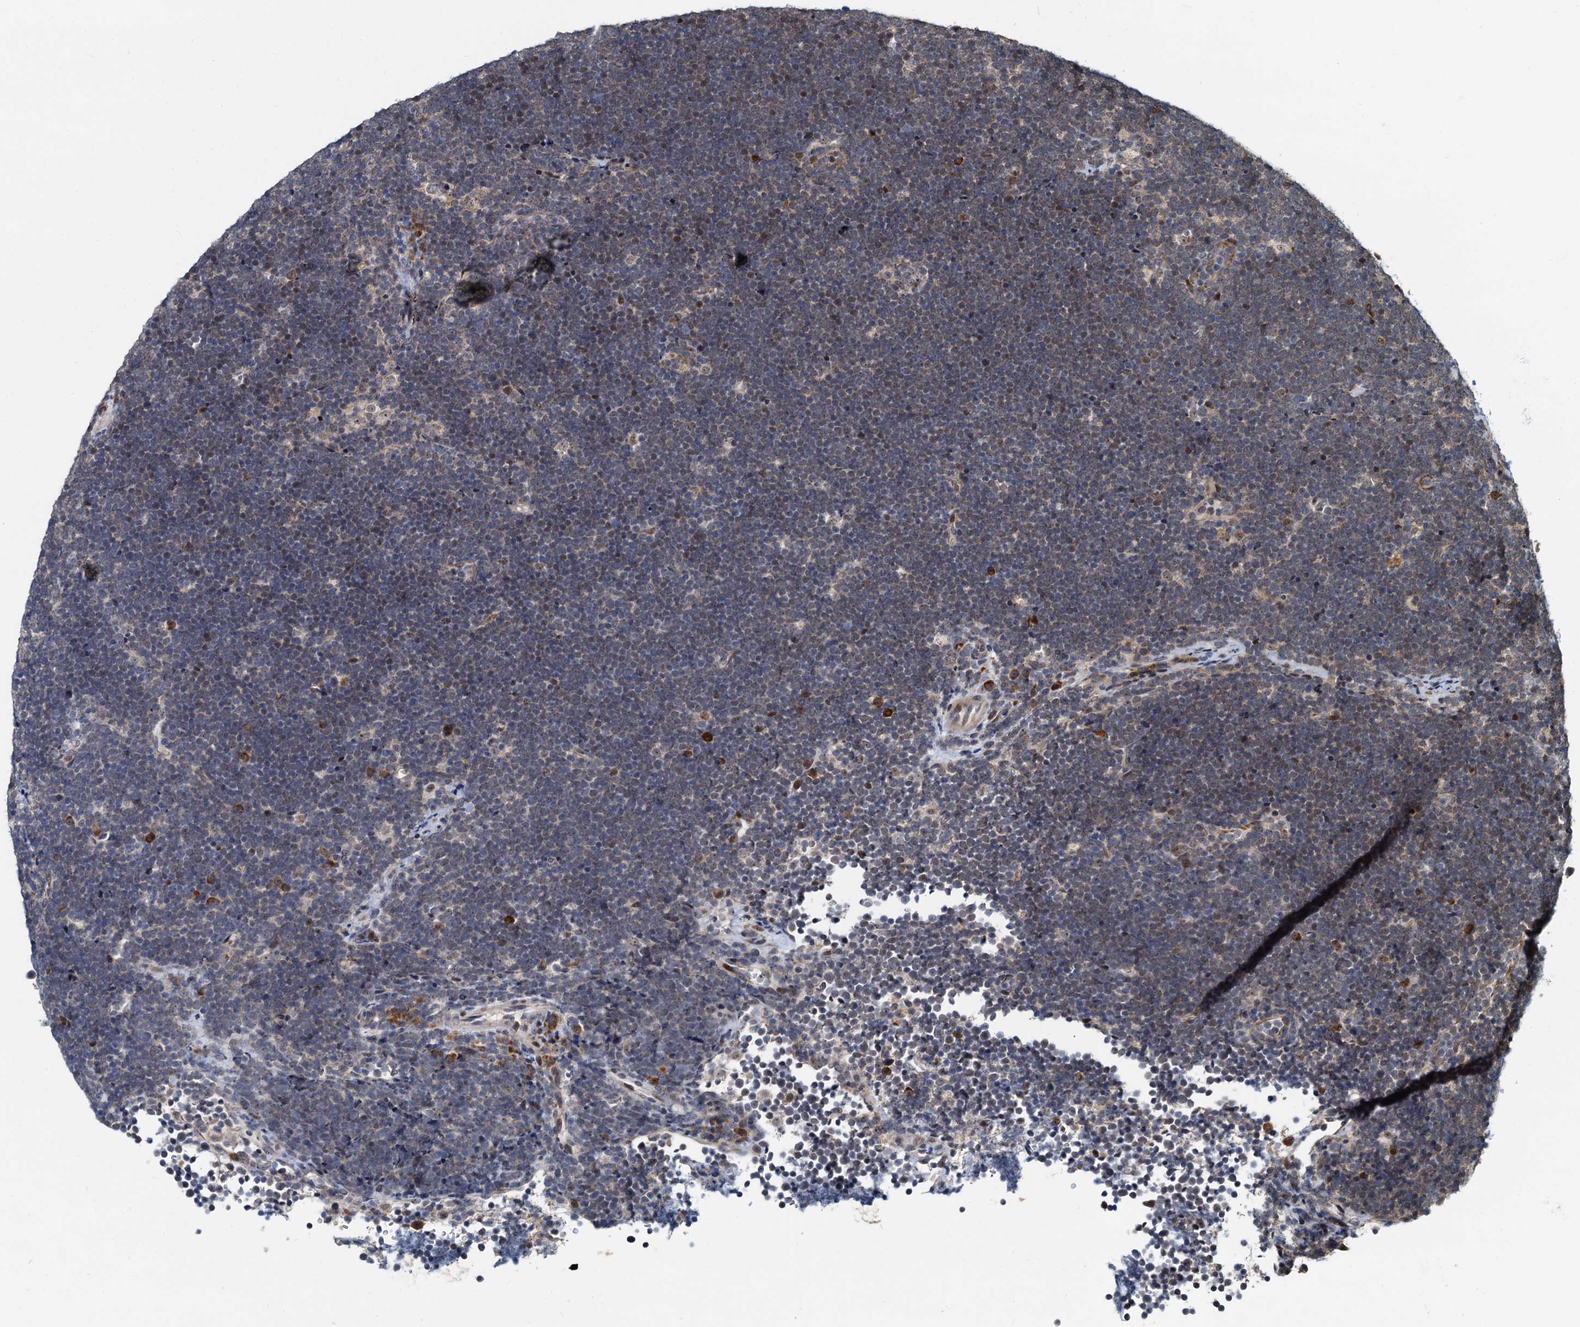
{"staining": {"intensity": "weak", "quantity": "<25%", "location": "cytoplasmic/membranous"}, "tissue": "lymphoma", "cell_type": "Tumor cells", "image_type": "cancer", "snomed": [{"axis": "morphology", "description": "Malignant lymphoma, non-Hodgkin's type, High grade"}, {"axis": "topography", "description": "Lymph node"}], "caption": "Malignant lymphoma, non-Hodgkin's type (high-grade) stained for a protein using immunohistochemistry (IHC) reveals no staining tumor cells.", "gene": "DNAJC21", "patient": {"sex": "male", "age": 13}}